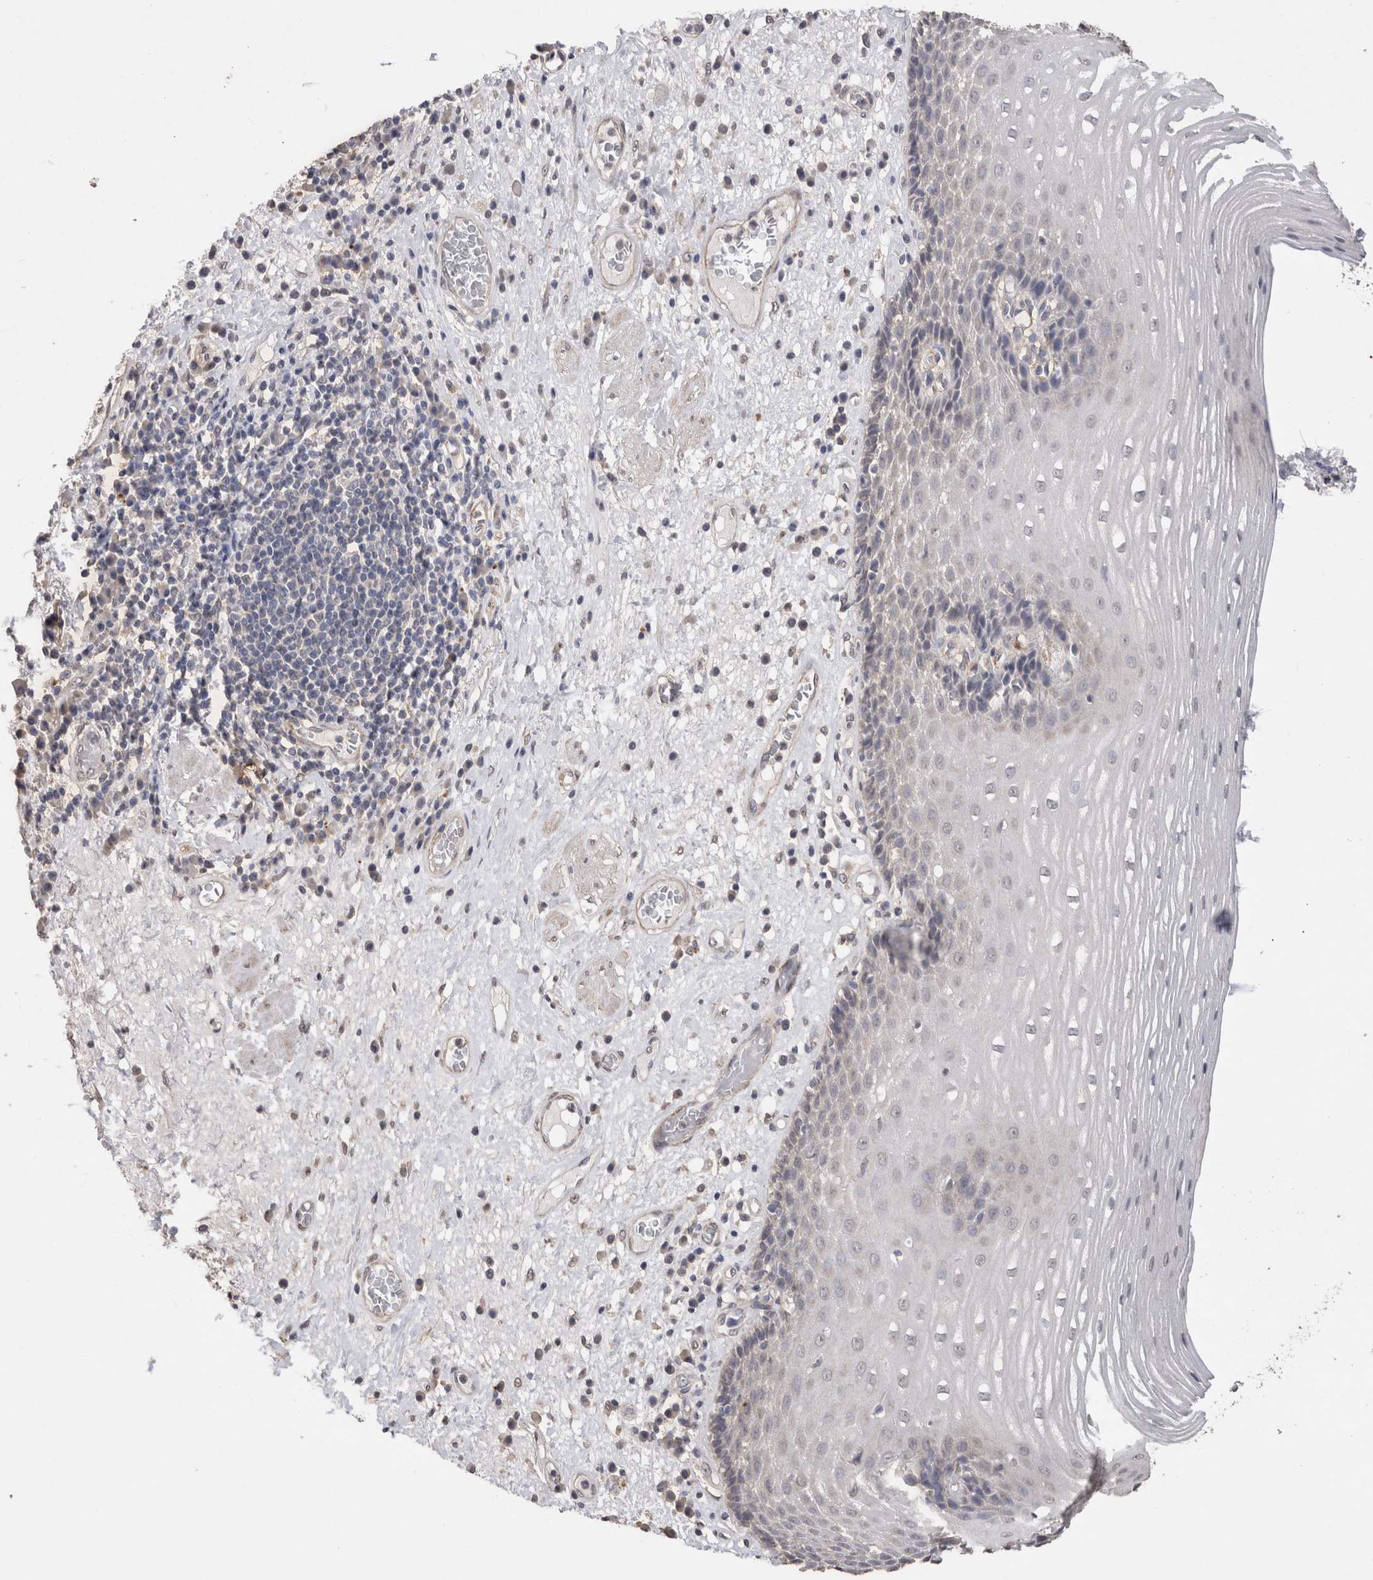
{"staining": {"intensity": "negative", "quantity": "none", "location": "none"}, "tissue": "esophagus", "cell_type": "Squamous epithelial cells", "image_type": "normal", "snomed": [{"axis": "morphology", "description": "Normal tissue, NOS"}, {"axis": "morphology", "description": "Adenocarcinoma, NOS"}, {"axis": "topography", "description": "Esophagus"}], "caption": "High power microscopy photomicrograph of an IHC histopathology image of unremarkable esophagus, revealing no significant positivity in squamous epithelial cells.", "gene": "CDH6", "patient": {"sex": "male", "age": 62}}